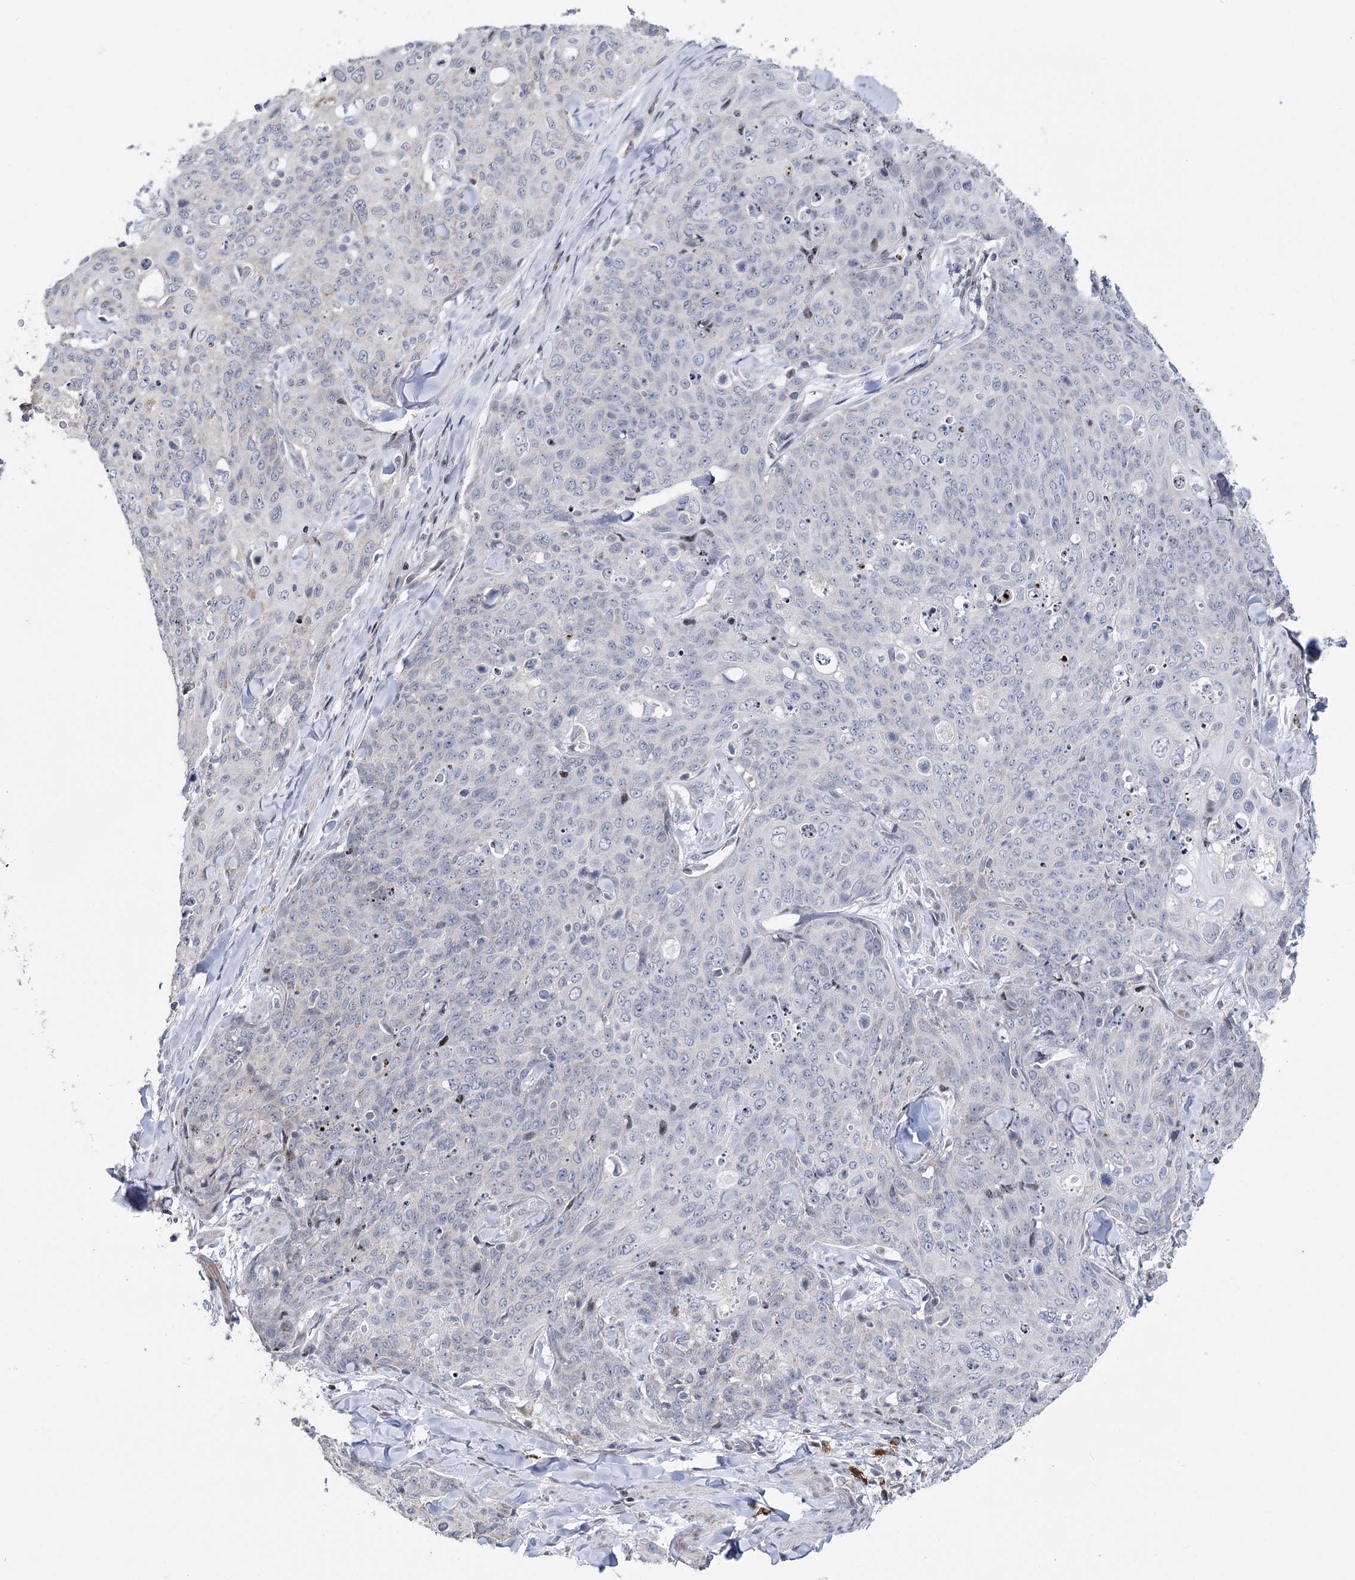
{"staining": {"intensity": "negative", "quantity": "none", "location": "none"}, "tissue": "skin cancer", "cell_type": "Tumor cells", "image_type": "cancer", "snomed": [{"axis": "morphology", "description": "Squamous cell carcinoma, NOS"}, {"axis": "topography", "description": "Skin"}, {"axis": "topography", "description": "Vulva"}], "caption": "Skin cancer (squamous cell carcinoma) was stained to show a protein in brown. There is no significant expression in tumor cells.", "gene": "PTGR1", "patient": {"sex": "female", "age": 85}}